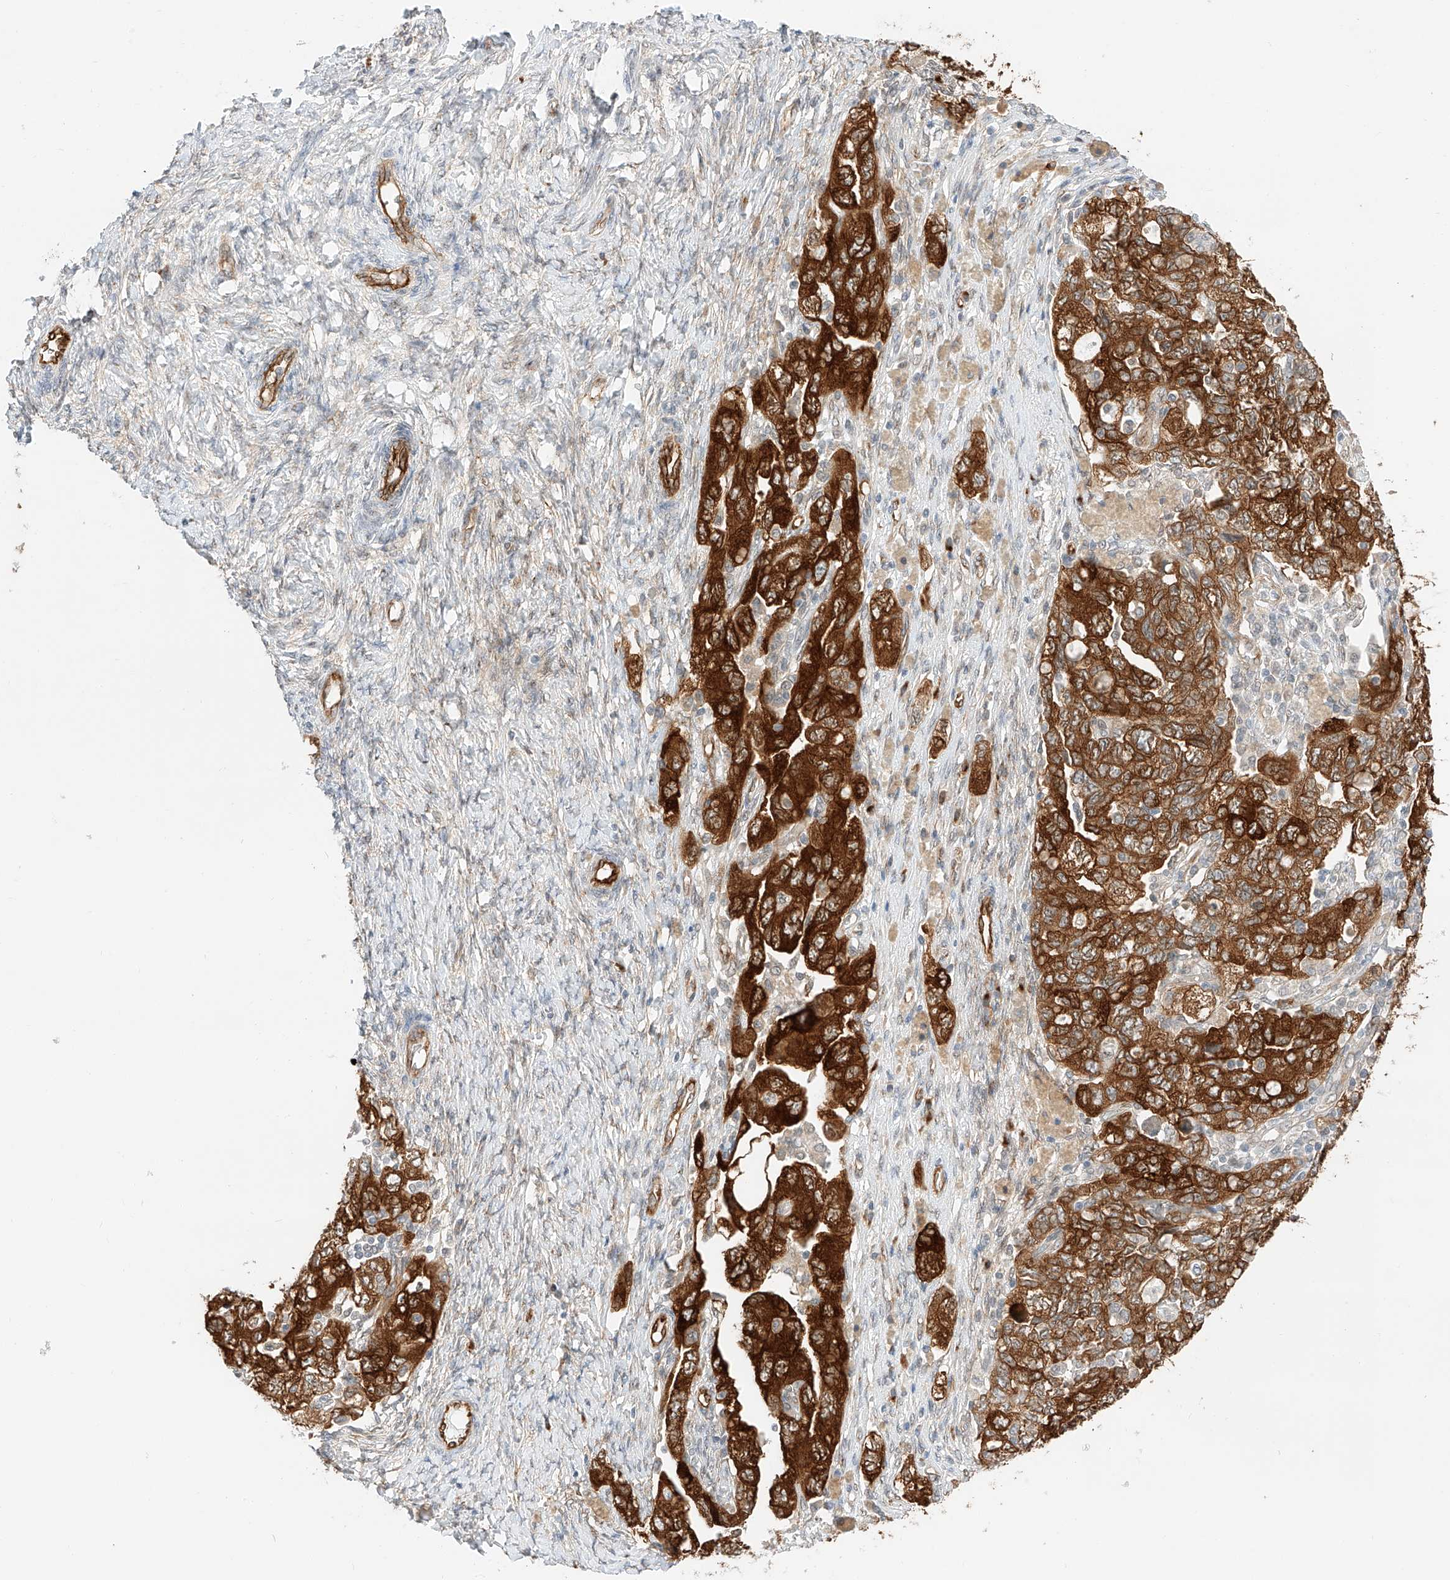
{"staining": {"intensity": "strong", "quantity": ">75%", "location": "cytoplasmic/membranous"}, "tissue": "ovarian cancer", "cell_type": "Tumor cells", "image_type": "cancer", "snomed": [{"axis": "morphology", "description": "Carcinoma, NOS"}, {"axis": "morphology", "description": "Cystadenocarcinoma, serous, NOS"}, {"axis": "topography", "description": "Ovary"}], "caption": "There is high levels of strong cytoplasmic/membranous positivity in tumor cells of ovarian cancer, as demonstrated by immunohistochemical staining (brown color).", "gene": "CARMIL1", "patient": {"sex": "female", "age": 69}}